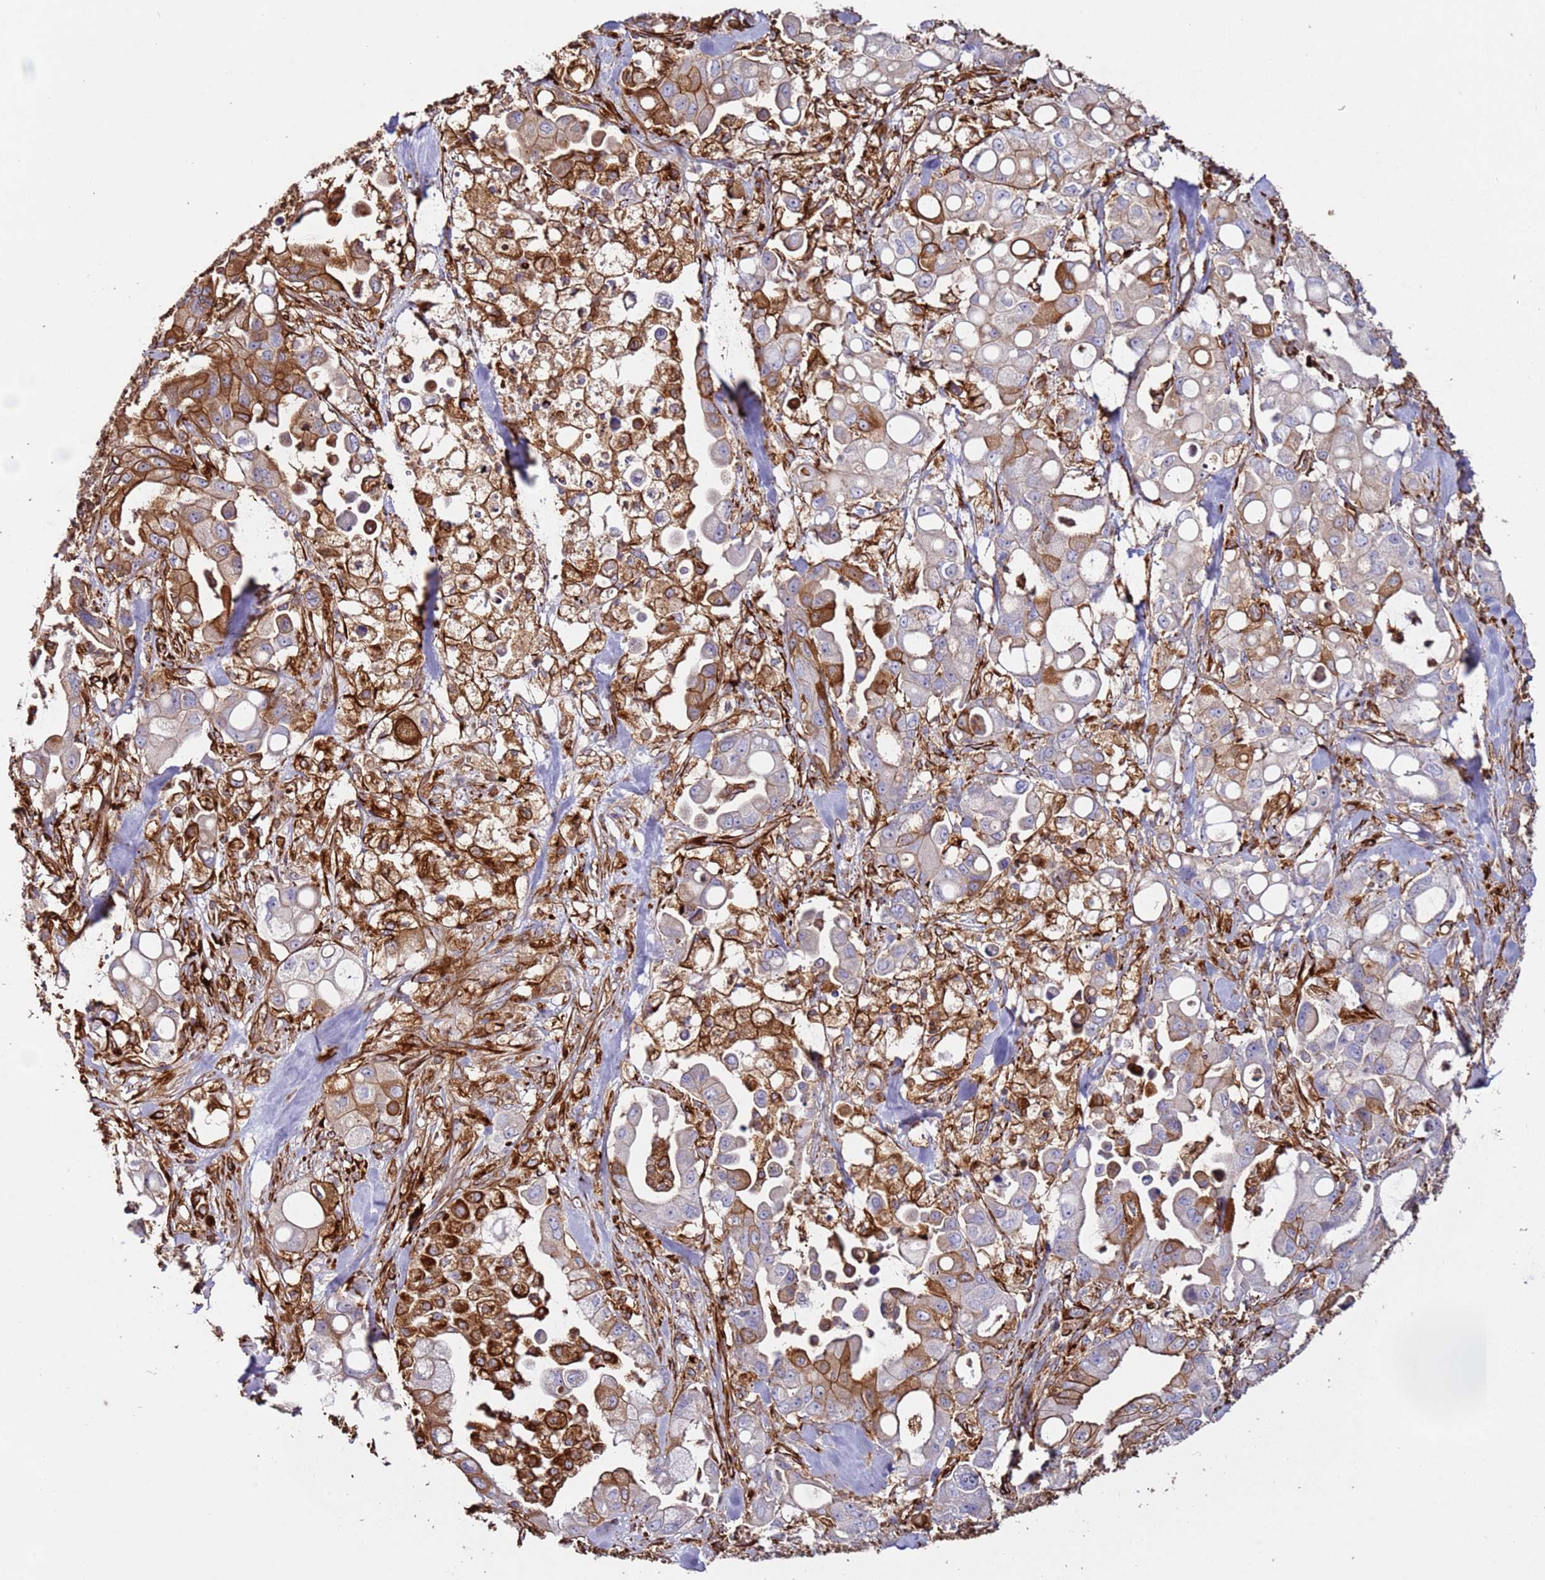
{"staining": {"intensity": "moderate", "quantity": "25%-75%", "location": "cytoplasmic/membranous"}, "tissue": "pancreatic cancer", "cell_type": "Tumor cells", "image_type": "cancer", "snomed": [{"axis": "morphology", "description": "Adenocarcinoma, NOS"}, {"axis": "topography", "description": "Pancreas"}], "caption": "Human adenocarcinoma (pancreatic) stained with a protein marker displays moderate staining in tumor cells.", "gene": "MRGPRE", "patient": {"sex": "male", "age": 68}}